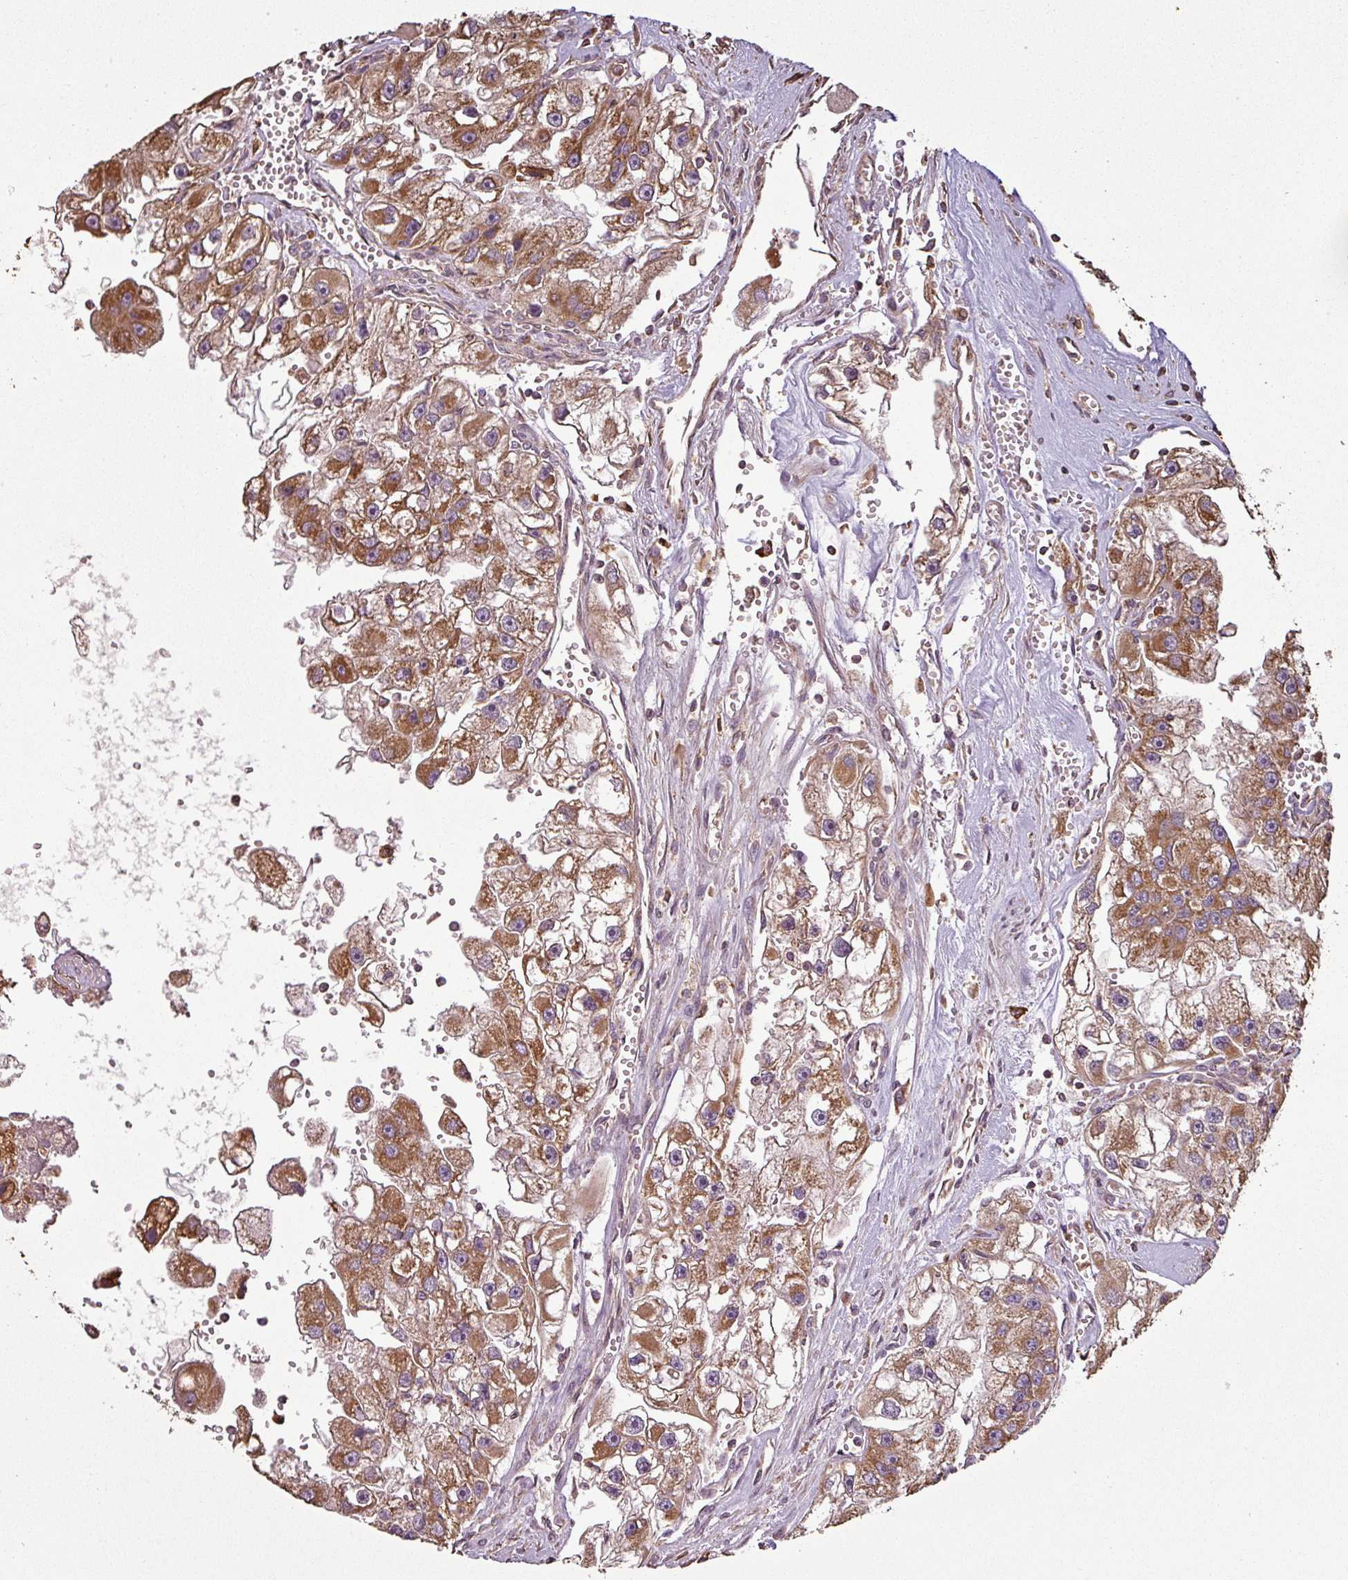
{"staining": {"intensity": "strong", "quantity": ">75%", "location": "cytoplasmic/membranous"}, "tissue": "renal cancer", "cell_type": "Tumor cells", "image_type": "cancer", "snomed": [{"axis": "morphology", "description": "Adenocarcinoma, NOS"}, {"axis": "topography", "description": "Kidney"}], "caption": "About >75% of tumor cells in human renal adenocarcinoma exhibit strong cytoplasmic/membranous protein staining as visualized by brown immunohistochemical staining.", "gene": "PLEKHM1", "patient": {"sex": "male", "age": 63}}